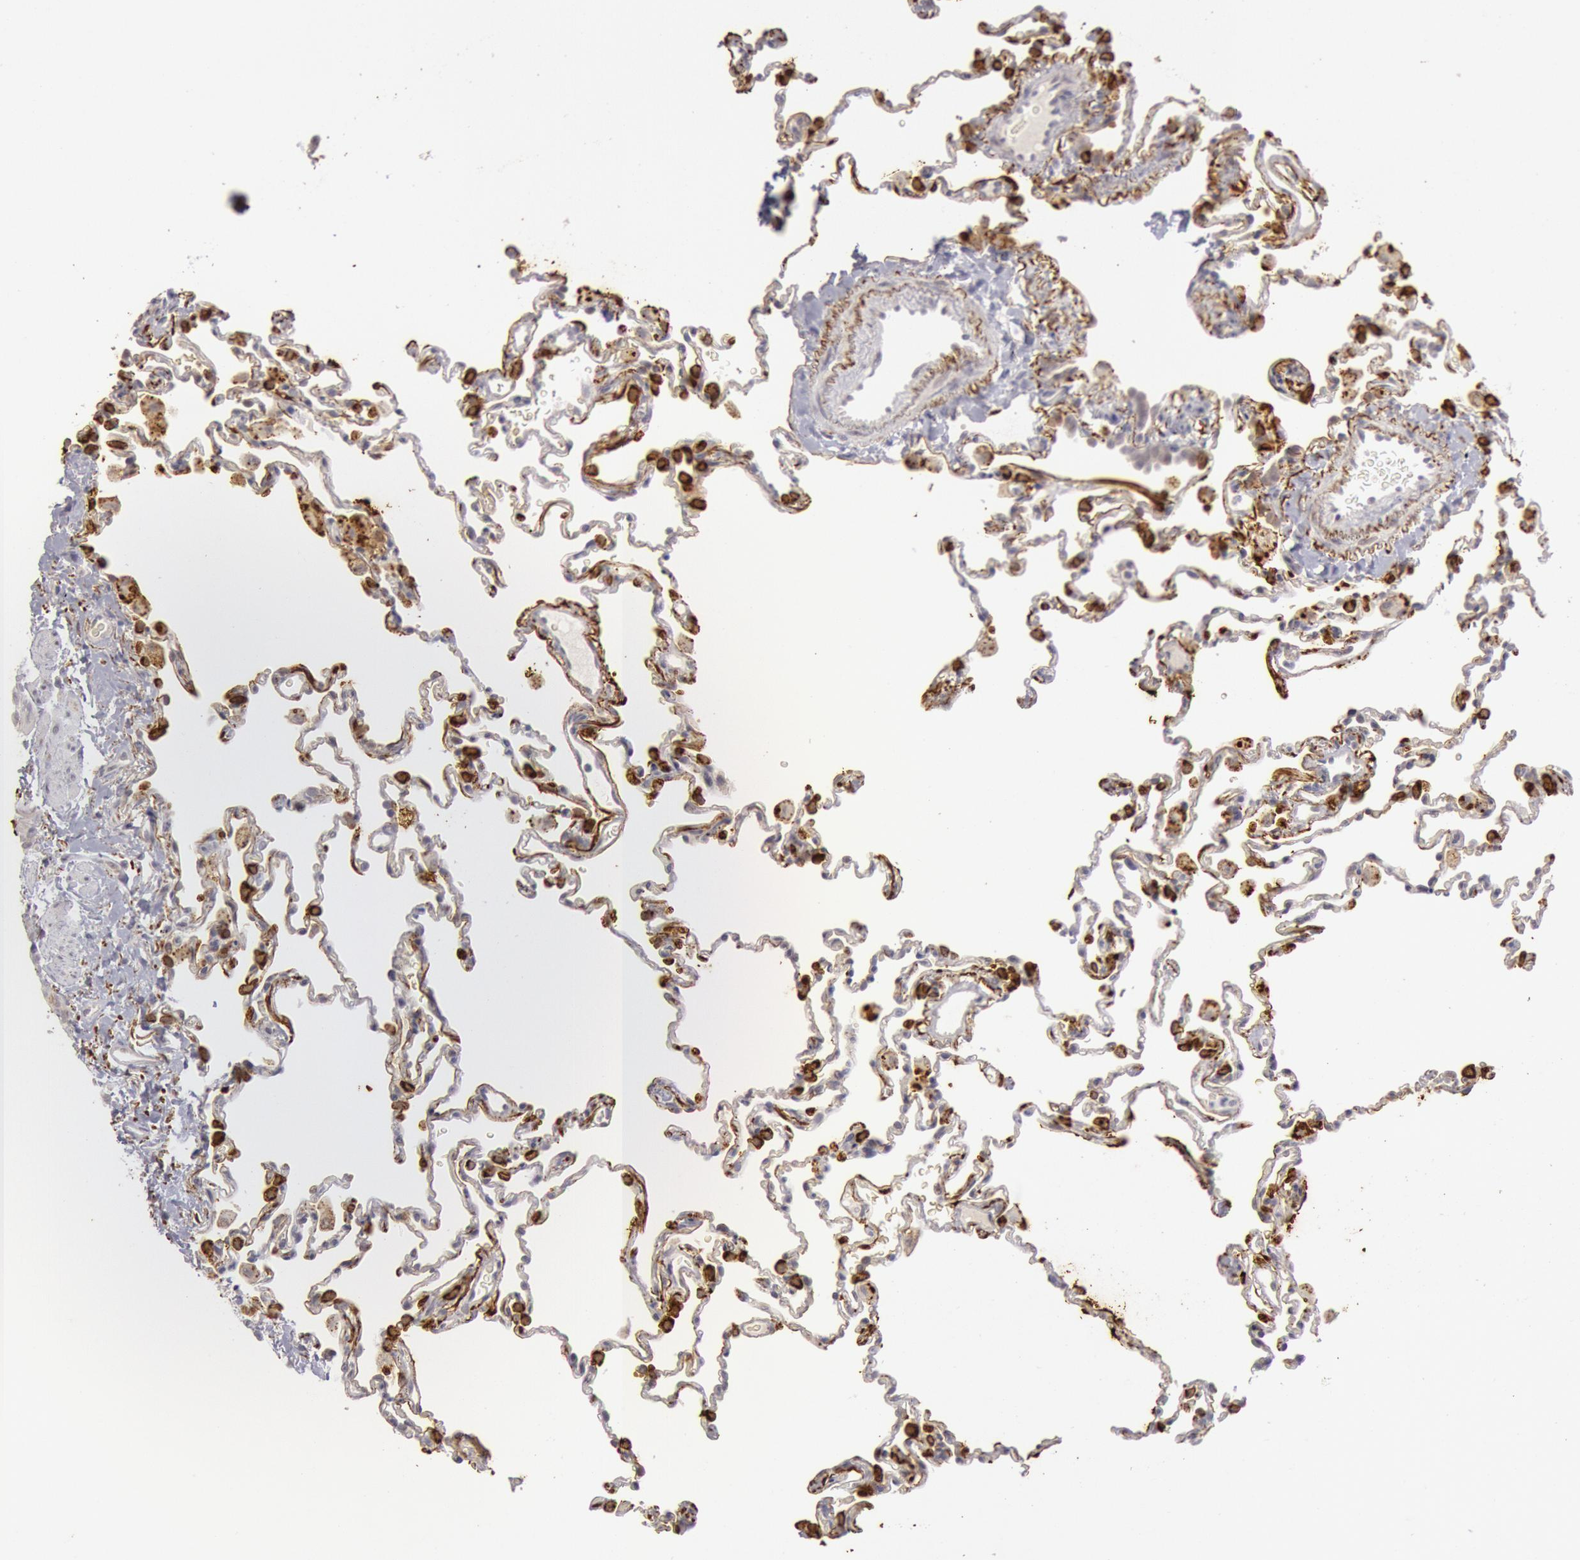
{"staining": {"intensity": "moderate", "quantity": ">75%", "location": "cytoplasmic/membranous"}, "tissue": "lung", "cell_type": "Alveolar cells", "image_type": "normal", "snomed": [{"axis": "morphology", "description": "Normal tissue, NOS"}, {"axis": "topography", "description": "Lung"}], "caption": "Immunohistochemical staining of benign human lung displays >75% levels of moderate cytoplasmic/membranous protein staining in about >75% of alveolar cells.", "gene": "JOSD1", "patient": {"sex": "male", "age": 59}}